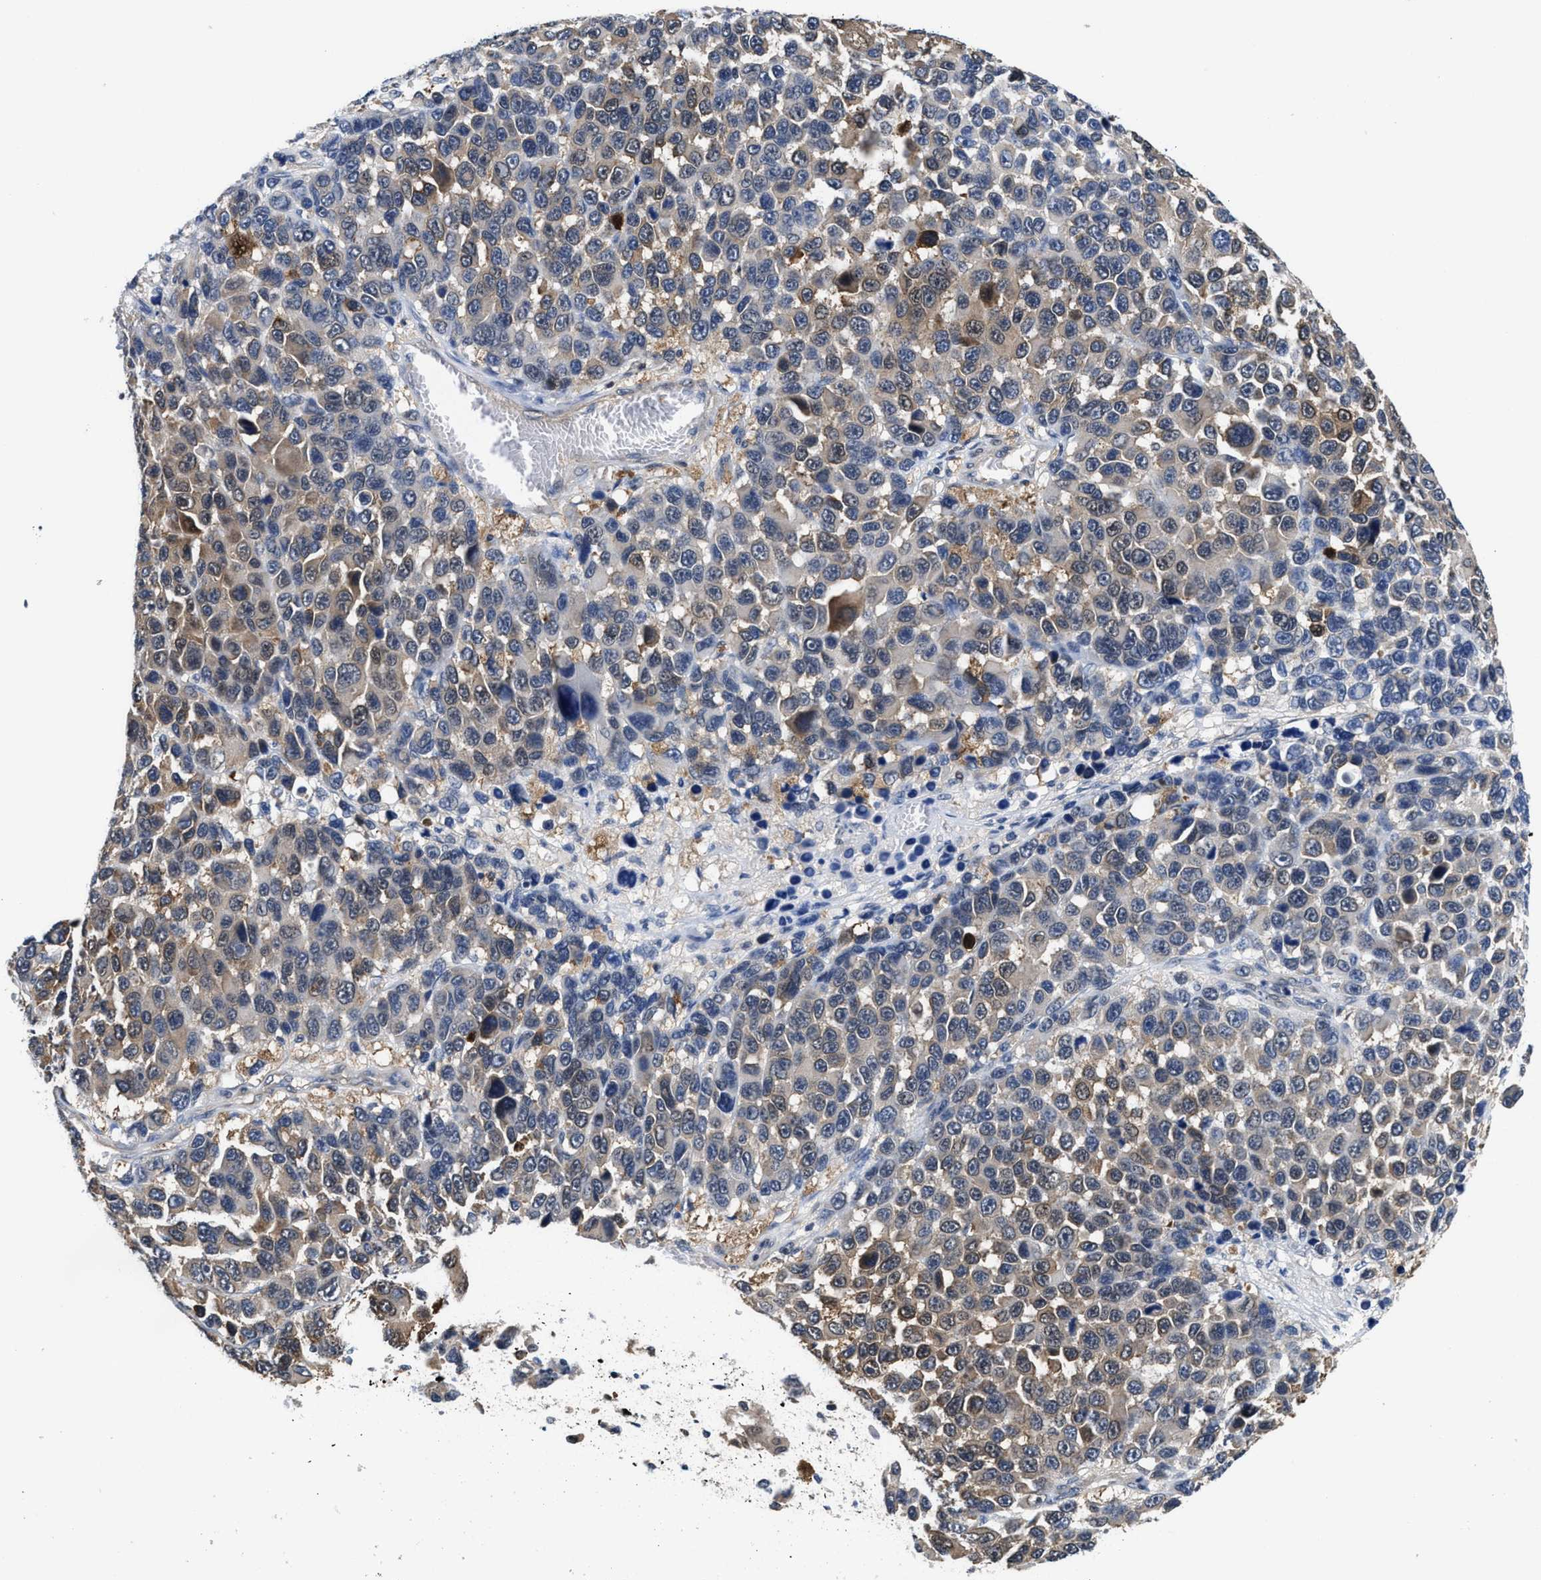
{"staining": {"intensity": "weak", "quantity": "25%-75%", "location": "cytoplasmic/membranous"}, "tissue": "melanoma", "cell_type": "Tumor cells", "image_type": "cancer", "snomed": [{"axis": "morphology", "description": "Malignant melanoma, NOS"}, {"axis": "topography", "description": "Skin"}], "caption": "Immunohistochemistry (DAB) staining of human malignant melanoma reveals weak cytoplasmic/membranous protein staining in approximately 25%-75% of tumor cells. (IHC, brightfield microscopy, high magnification).", "gene": "KIF12", "patient": {"sex": "male", "age": 53}}